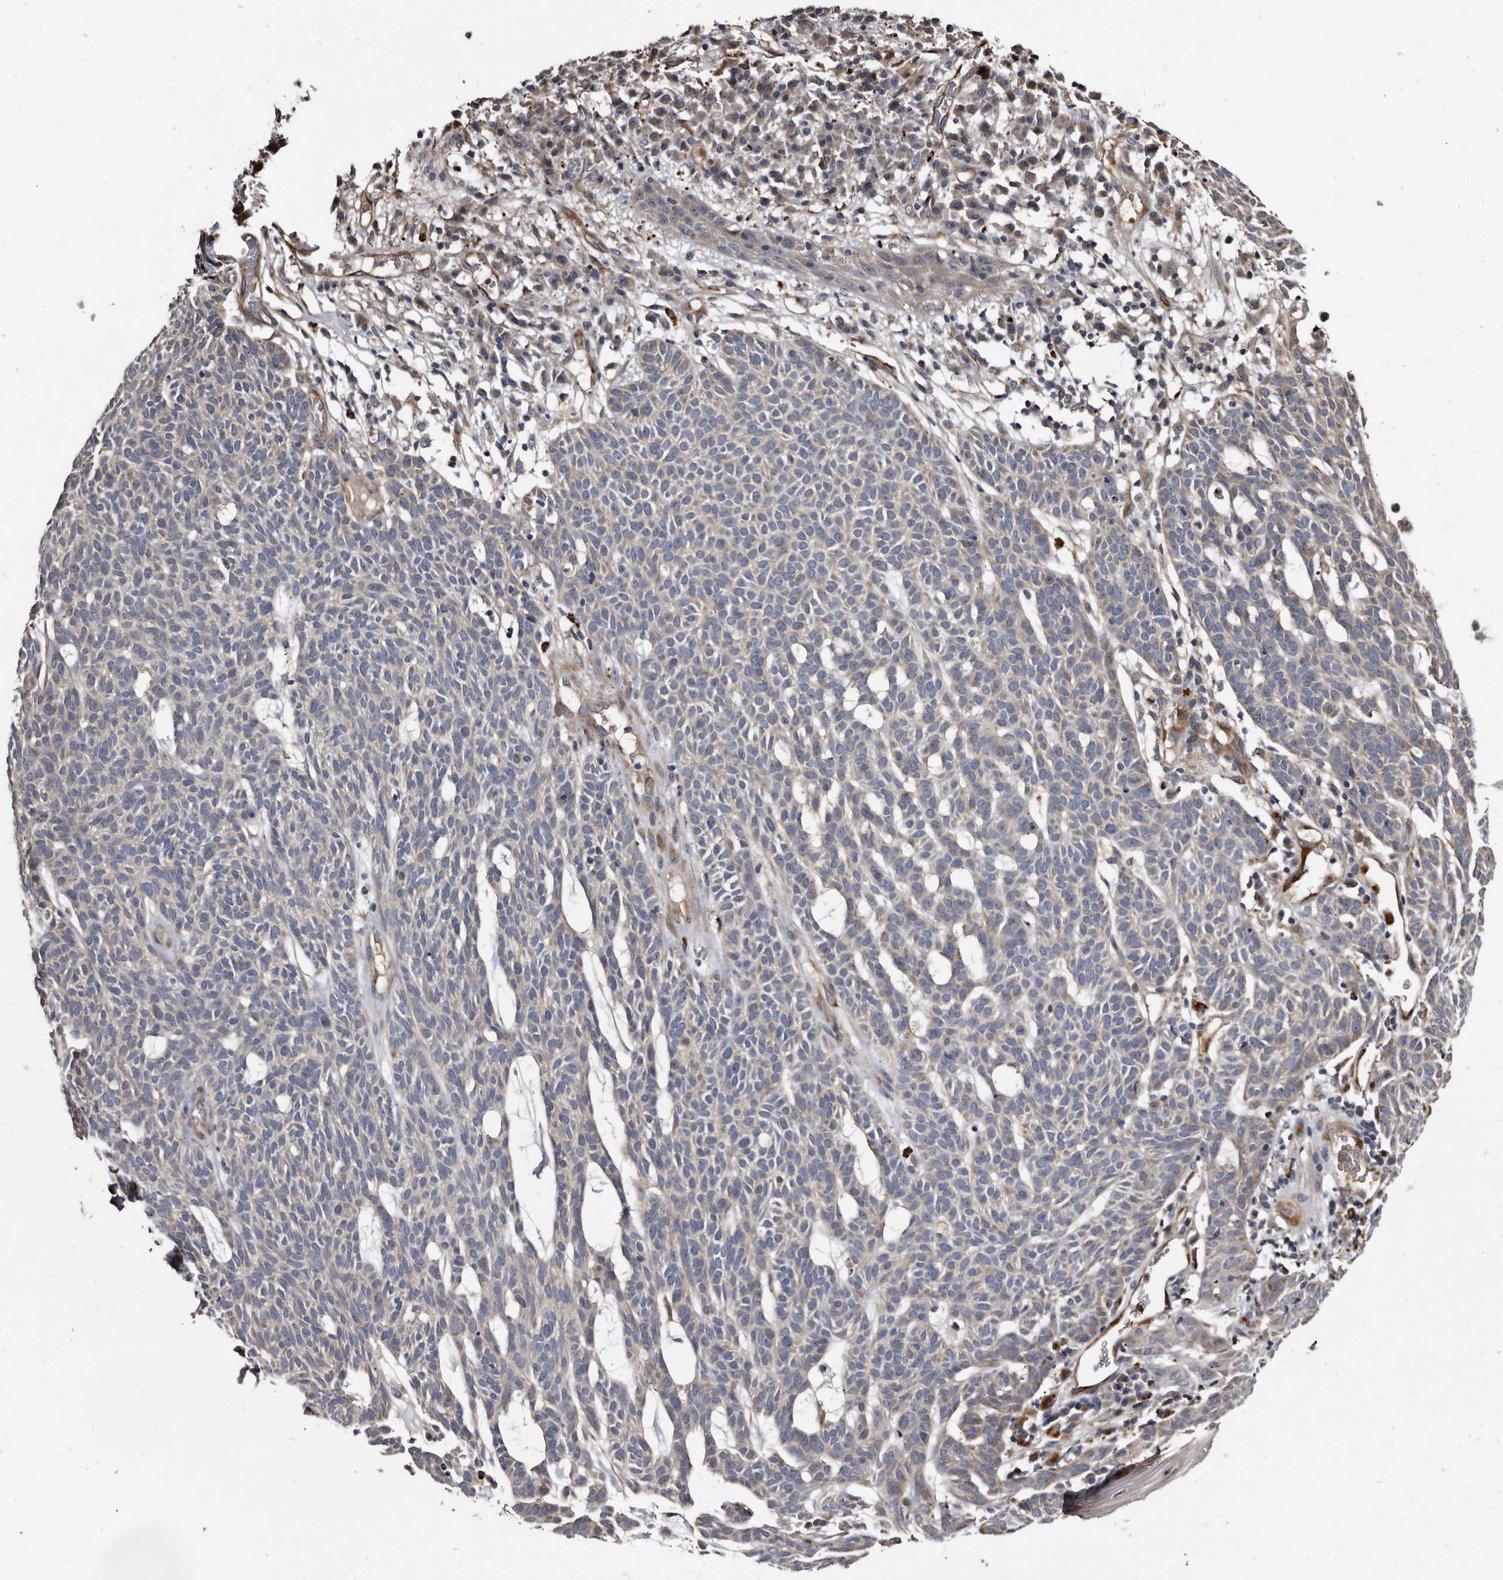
{"staining": {"intensity": "moderate", "quantity": "<25%", "location": "cytoplasmic/membranous"}, "tissue": "skin cancer", "cell_type": "Tumor cells", "image_type": "cancer", "snomed": [{"axis": "morphology", "description": "Squamous cell carcinoma, NOS"}, {"axis": "topography", "description": "Skin"}], "caption": "Moderate cytoplasmic/membranous expression for a protein is appreciated in approximately <25% of tumor cells of skin cancer (squamous cell carcinoma) using immunohistochemistry (IHC).", "gene": "CTSA", "patient": {"sex": "female", "age": 90}}